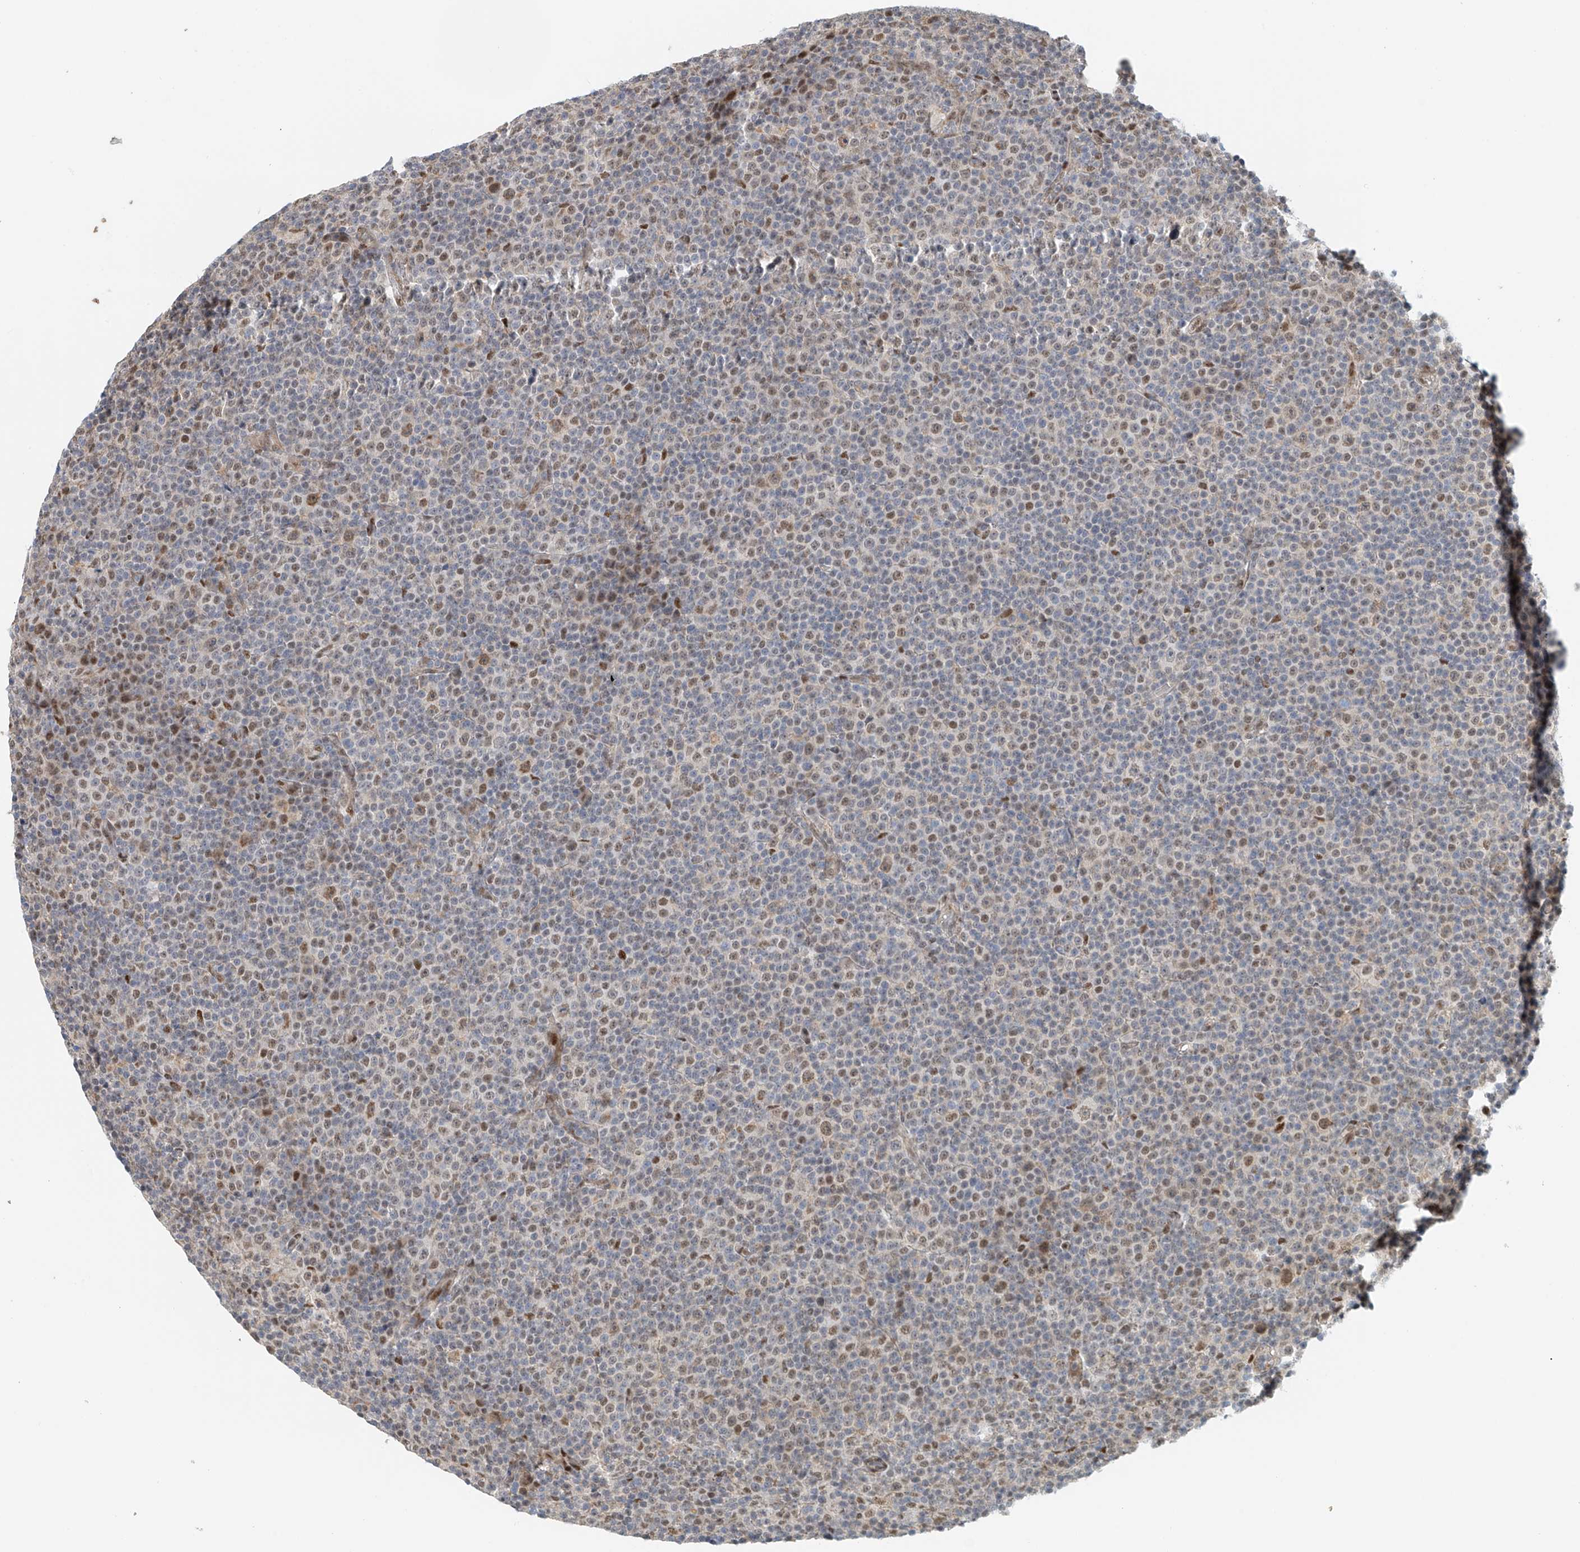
{"staining": {"intensity": "moderate", "quantity": "<25%", "location": "nuclear"}, "tissue": "lymphoma", "cell_type": "Tumor cells", "image_type": "cancer", "snomed": [{"axis": "morphology", "description": "Malignant lymphoma, non-Hodgkin's type, Low grade"}, {"axis": "topography", "description": "Lymph node"}], "caption": "Low-grade malignant lymphoma, non-Hodgkin's type was stained to show a protein in brown. There is low levels of moderate nuclear expression in approximately <25% of tumor cells.", "gene": "ZNF514", "patient": {"sex": "female", "age": 67}}